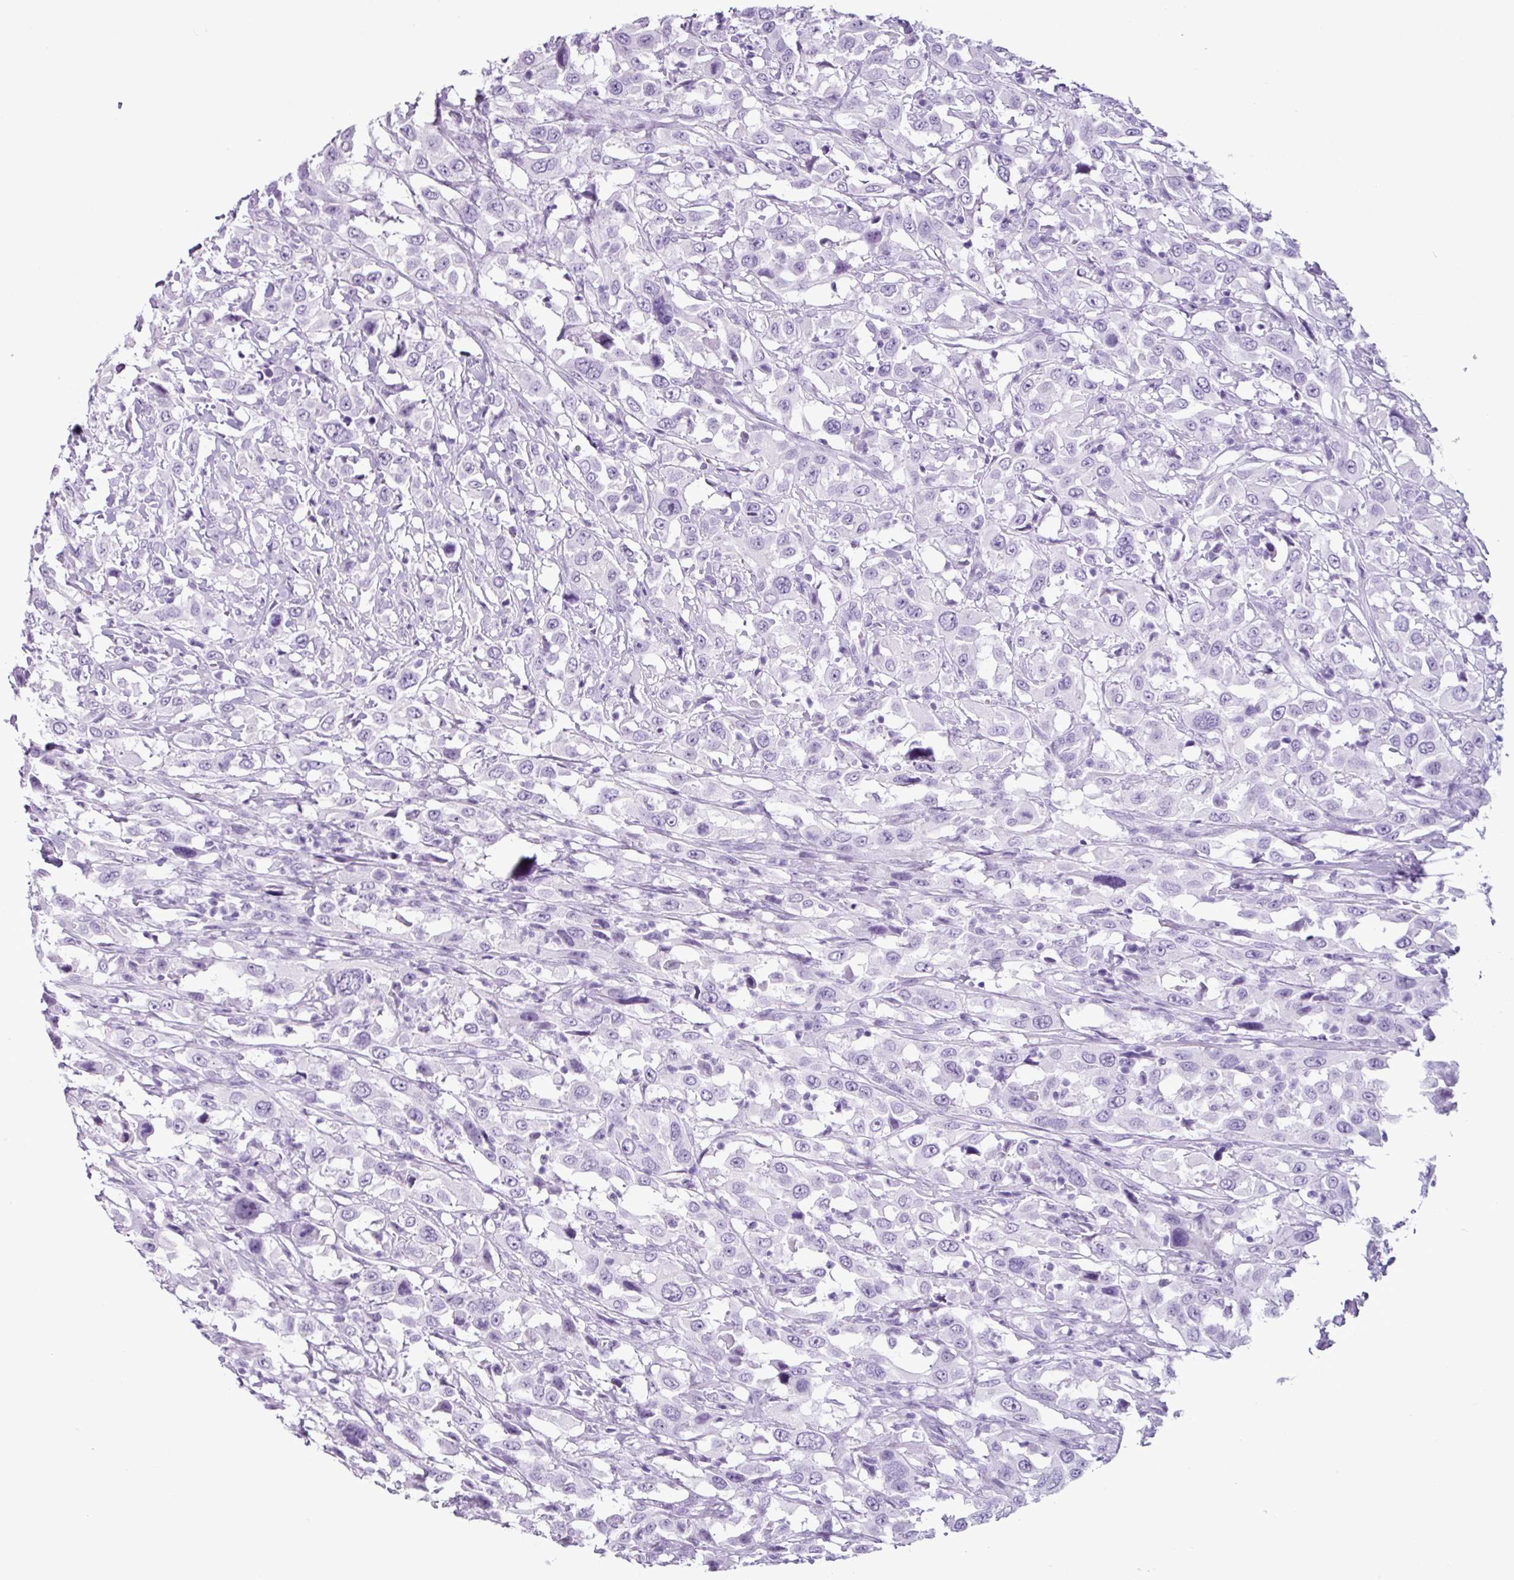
{"staining": {"intensity": "negative", "quantity": "none", "location": "none"}, "tissue": "urothelial cancer", "cell_type": "Tumor cells", "image_type": "cancer", "snomed": [{"axis": "morphology", "description": "Urothelial carcinoma, High grade"}, {"axis": "topography", "description": "Urinary bladder"}], "caption": "An image of human urothelial cancer is negative for staining in tumor cells.", "gene": "SCT", "patient": {"sex": "male", "age": 61}}